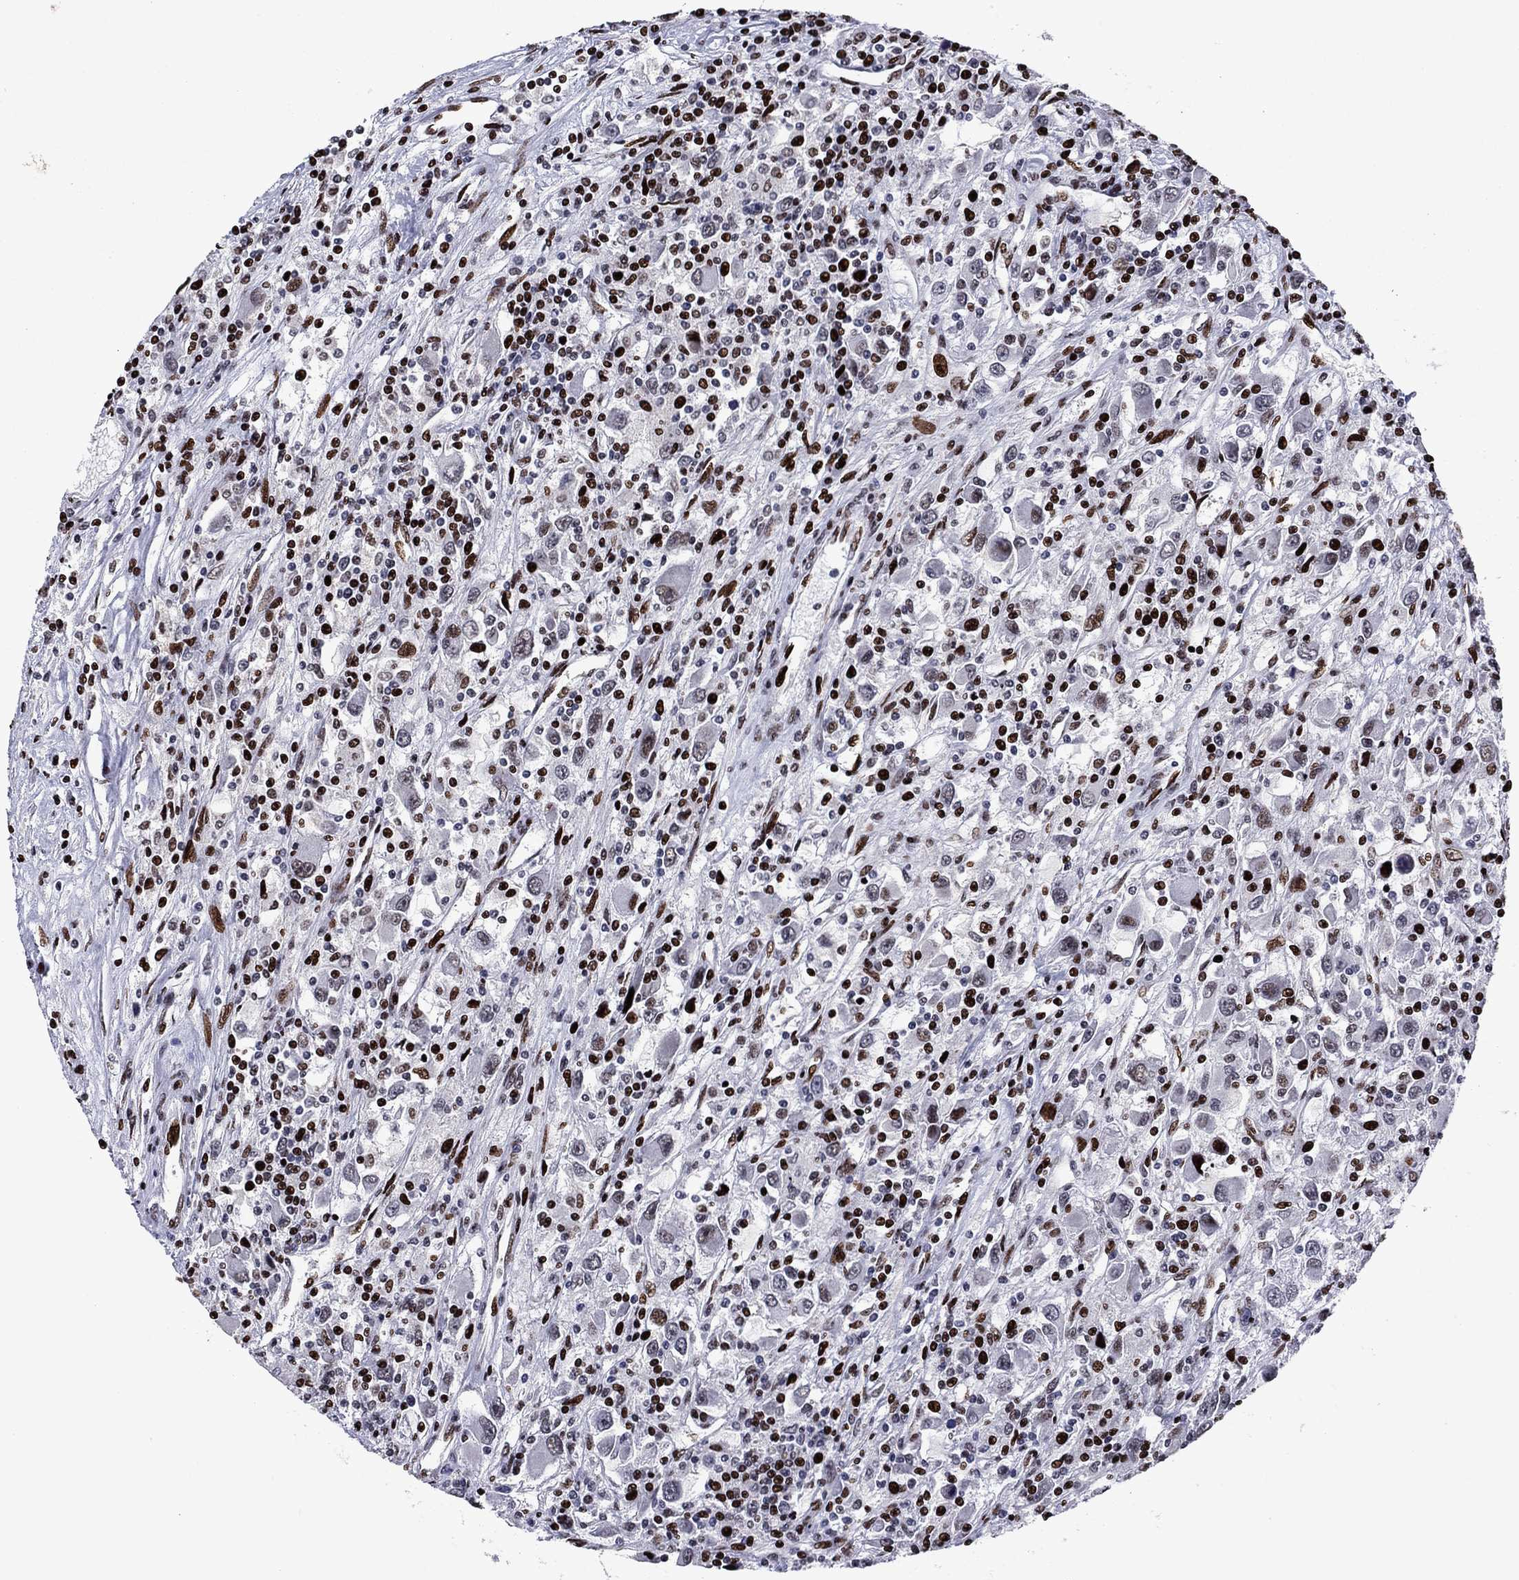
{"staining": {"intensity": "strong", "quantity": "<25%", "location": "nuclear"}, "tissue": "renal cancer", "cell_type": "Tumor cells", "image_type": "cancer", "snomed": [{"axis": "morphology", "description": "Adenocarcinoma, NOS"}, {"axis": "topography", "description": "Kidney"}], "caption": "IHC (DAB) staining of renal adenocarcinoma demonstrates strong nuclear protein expression in approximately <25% of tumor cells.", "gene": "LIMK1", "patient": {"sex": "female", "age": 67}}